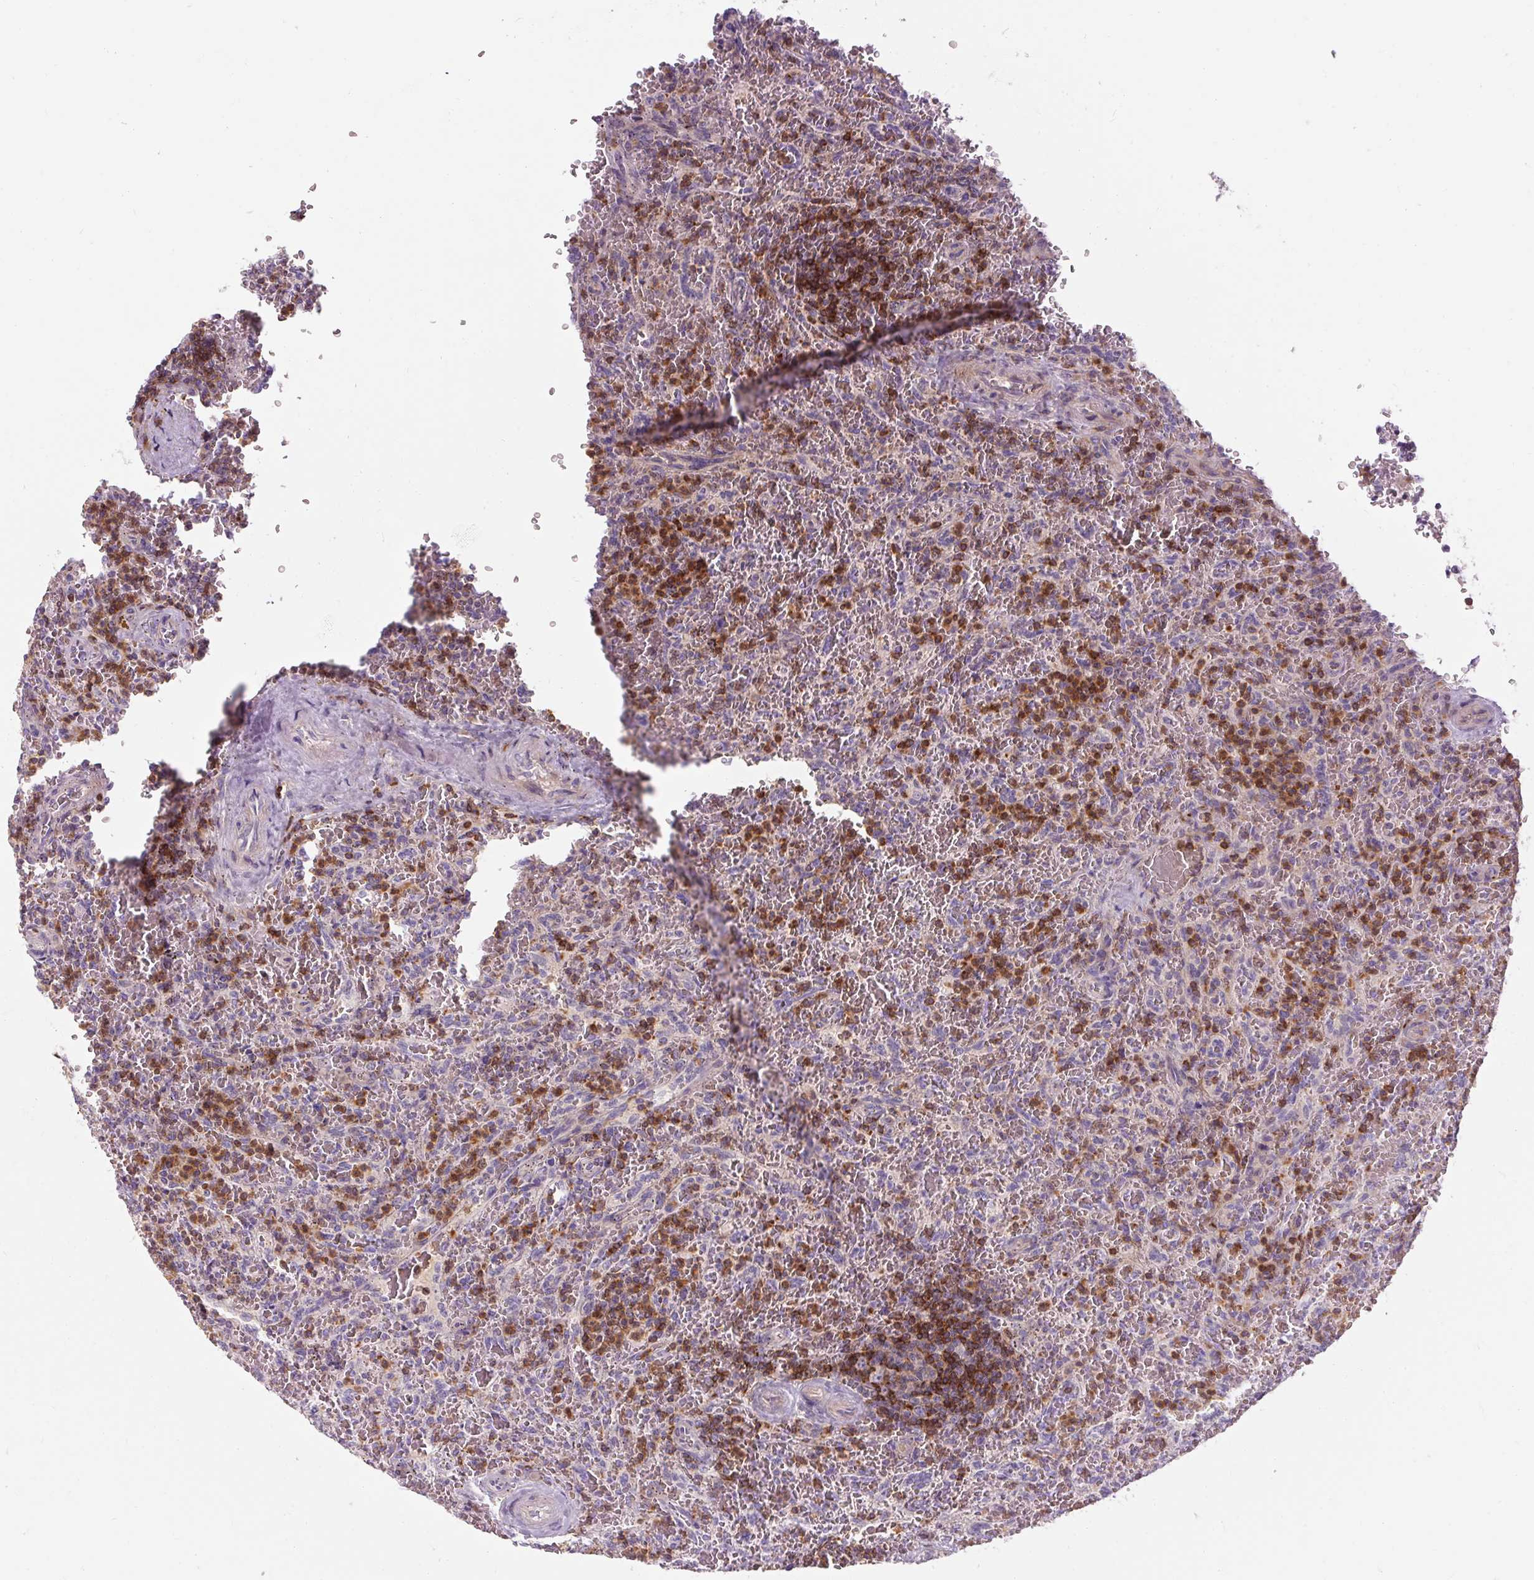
{"staining": {"intensity": "strong", "quantity": "25%-75%", "location": "cytoplasmic/membranous"}, "tissue": "lymphoma", "cell_type": "Tumor cells", "image_type": "cancer", "snomed": [{"axis": "morphology", "description": "Malignant lymphoma, non-Hodgkin's type, Low grade"}, {"axis": "topography", "description": "Spleen"}], "caption": "IHC photomicrograph of human lymphoma stained for a protein (brown), which displays high levels of strong cytoplasmic/membranous staining in approximately 25%-75% of tumor cells.", "gene": "TIGD2", "patient": {"sex": "female", "age": 64}}